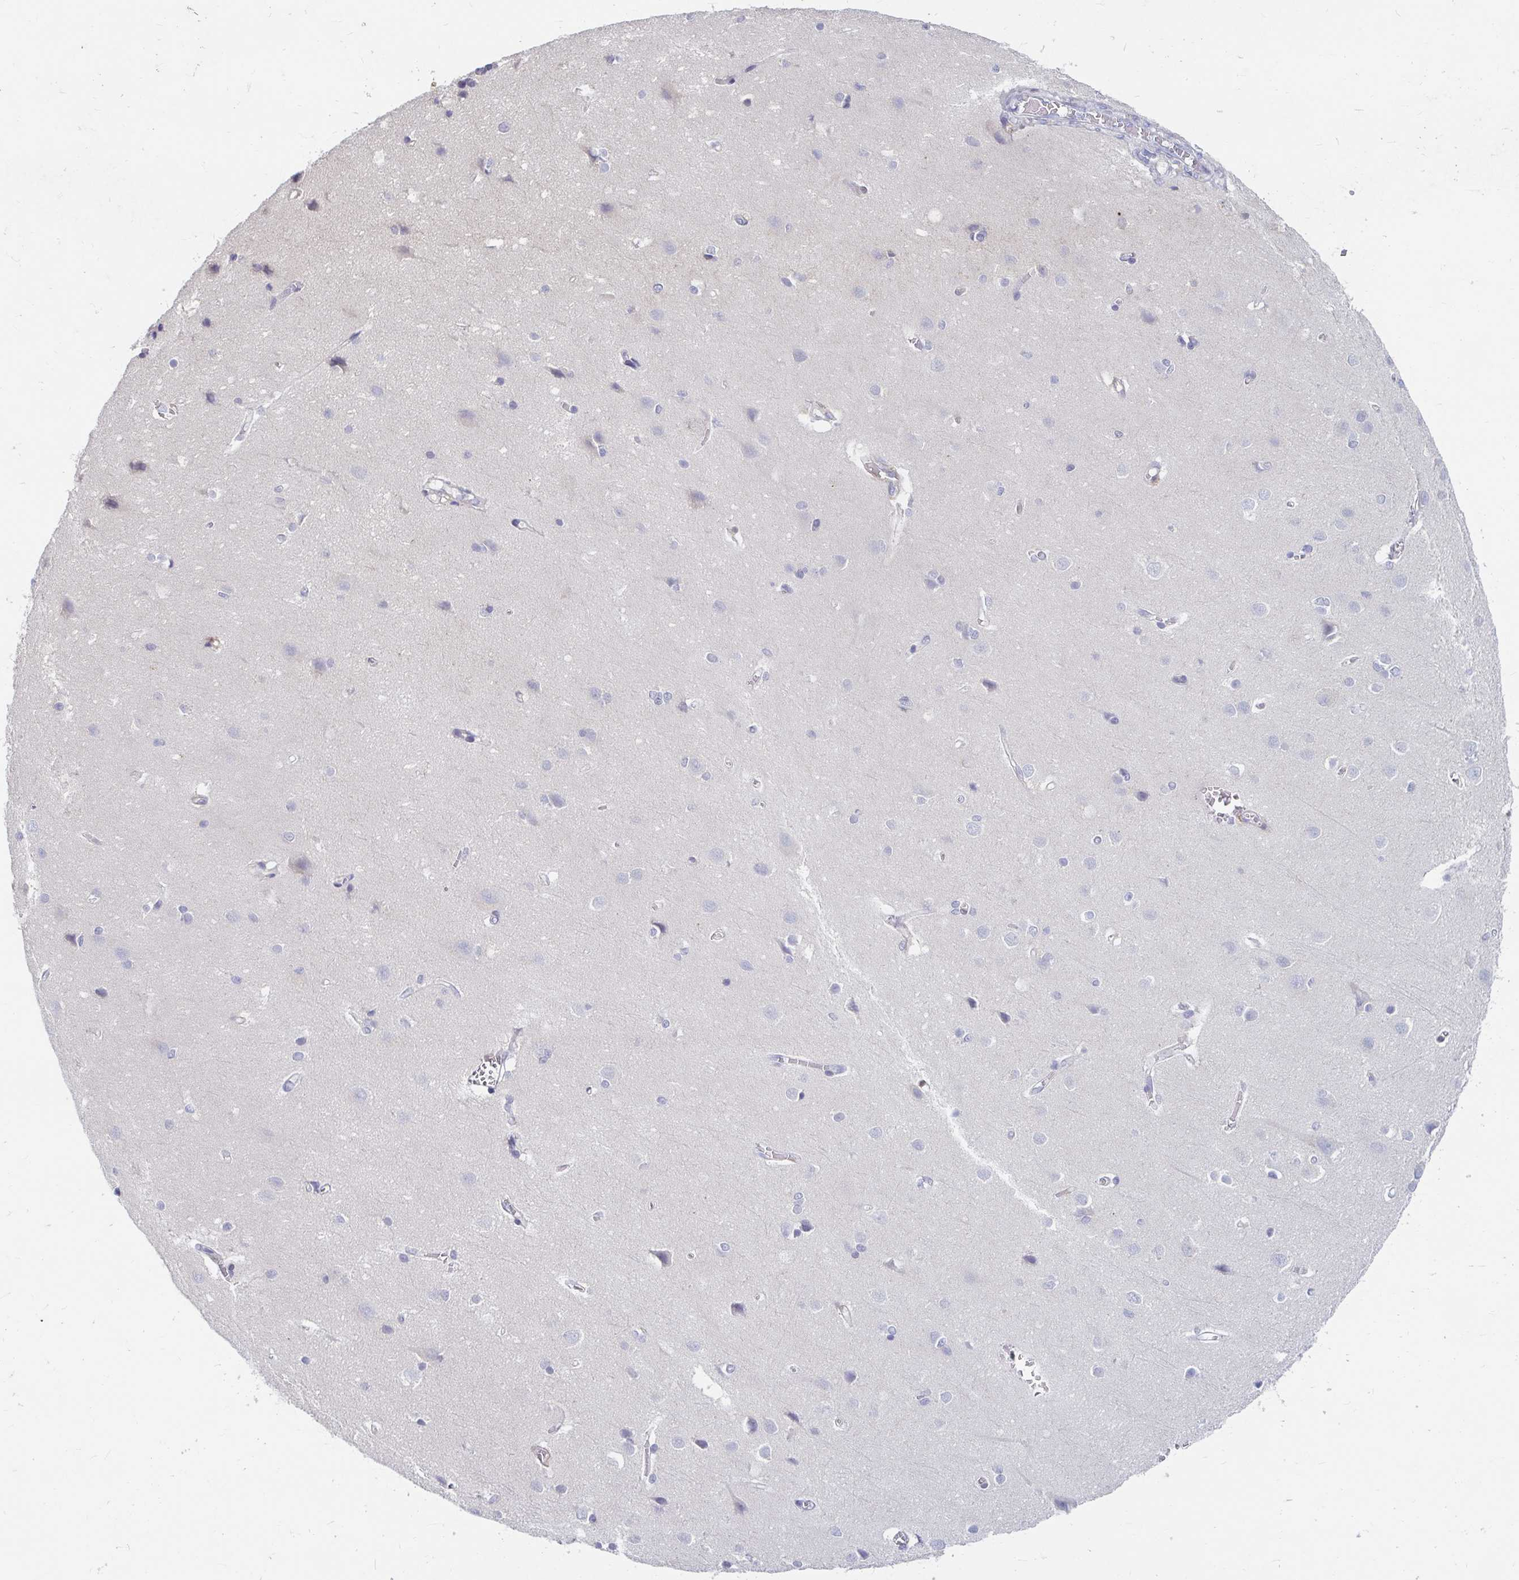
{"staining": {"intensity": "negative", "quantity": "none", "location": "none"}, "tissue": "cerebral cortex", "cell_type": "Endothelial cells", "image_type": "normal", "snomed": [{"axis": "morphology", "description": "Normal tissue, NOS"}, {"axis": "topography", "description": "Cerebral cortex"}], "caption": "Immunohistochemistry micrograph of unremarkable cerebral cortex: human cerebral cortex stained with DAB (3,3'-diaminobenzidine) demonstrates no significant protein positivity in endothelial cells.", "gene": "ADH1A", "patient": {"sex": "male", "age": 37}}